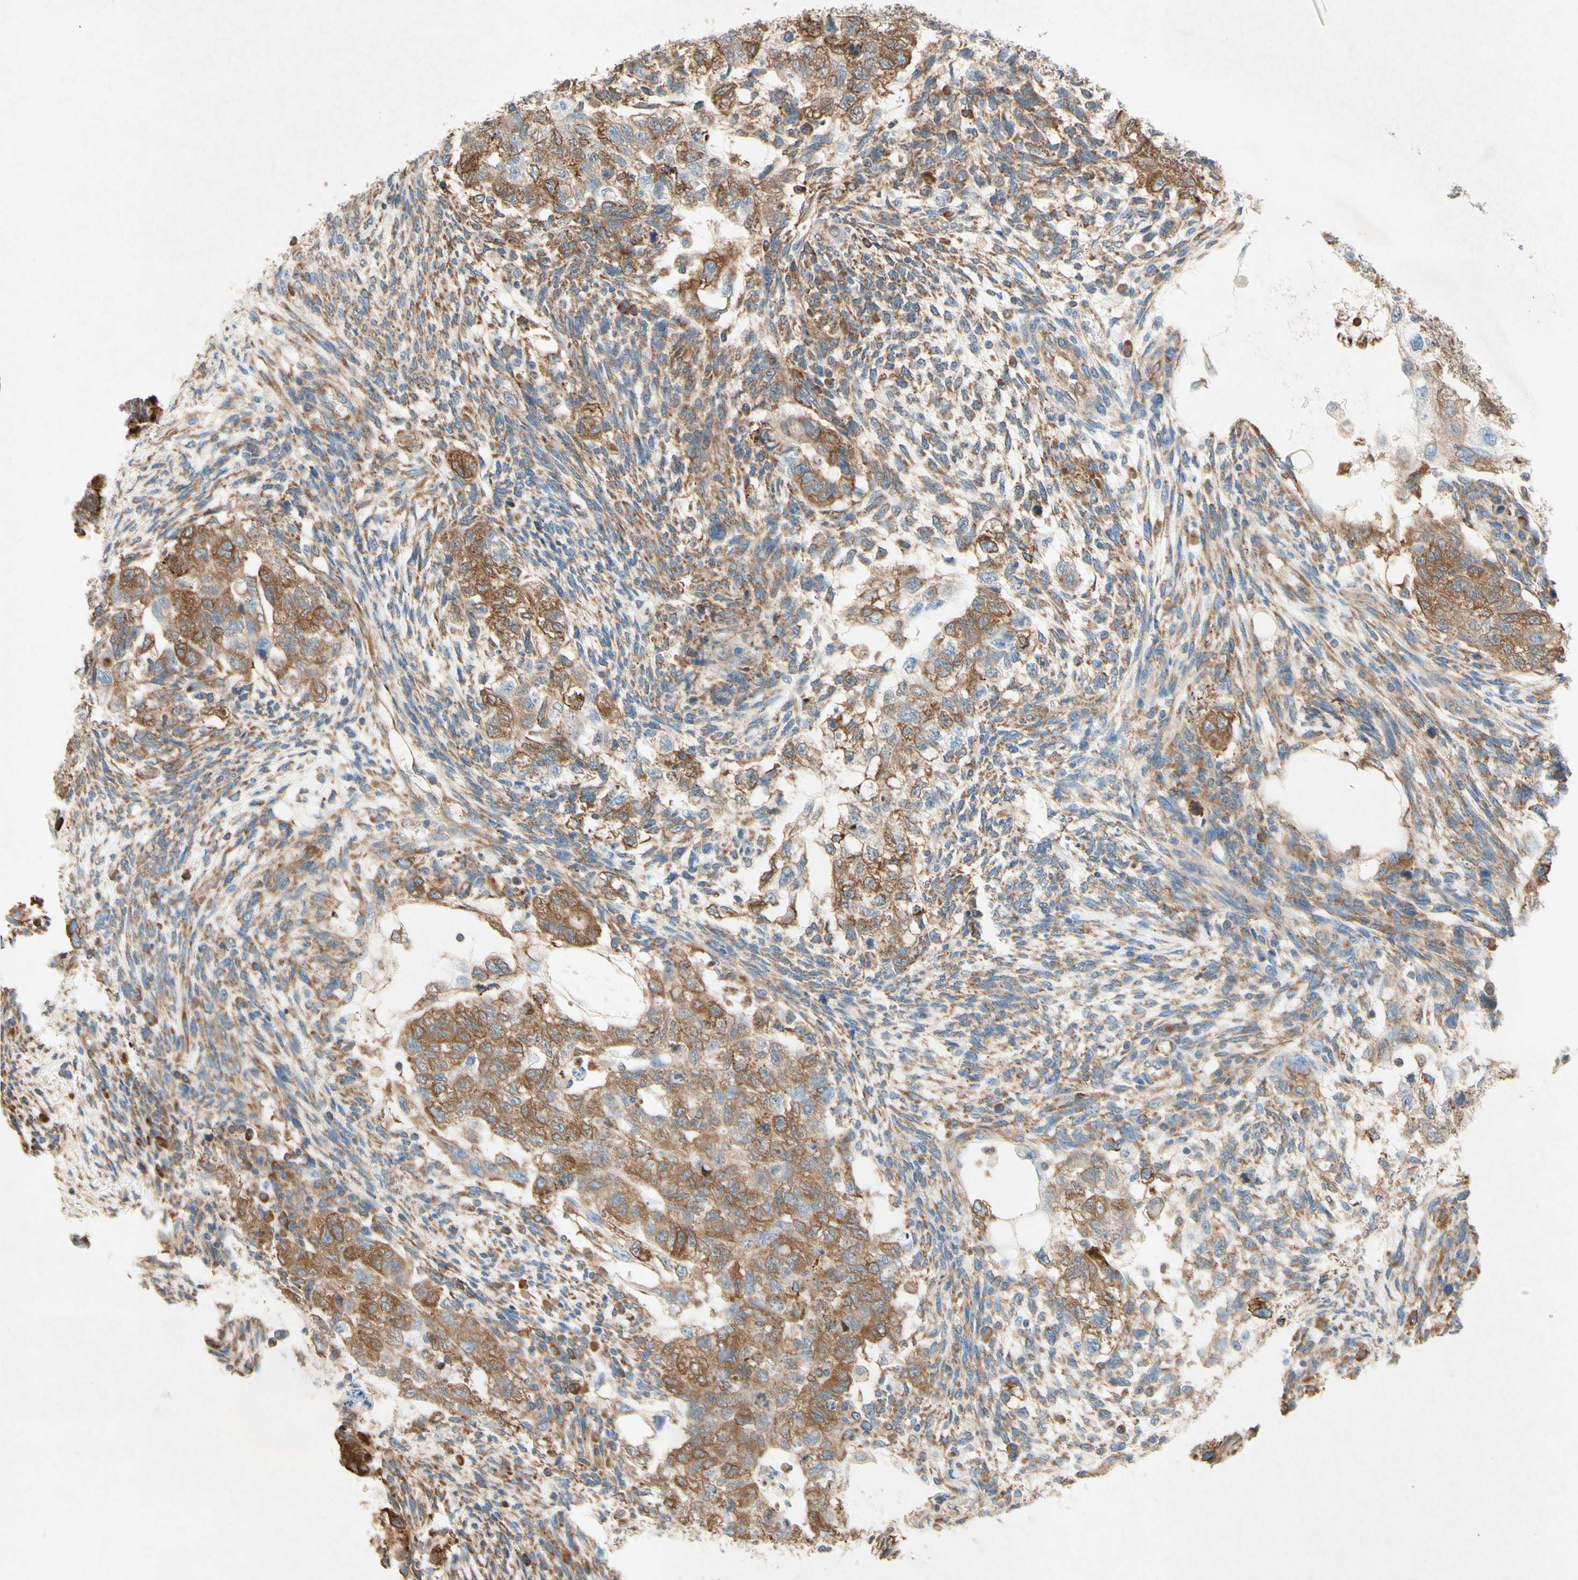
{"staining": {"intensity": "moderate", "quantity": ">75%", "location": "cytoplasmic/membranous"}, "tissue": "testis cancer", "cell_type": "Tumor cells", "image_type": "cancer", "snomed": [{"axis": "morphology", "description": "Normal tissue, NOS"}, {"axis": "morphology", "description": "Carcinoma, Embryonal, NOS"}, {"axis": "topography", "description": "Testis"}], "caption": "Testis cancer (embryonal carcinoma) stained with immunohistochemistry reveals moderate cytoplasmic/membranous staining in about >75% of tumor cells.", "gene": "PABPC1", "patient": {"sex": "male", "age": 36}}